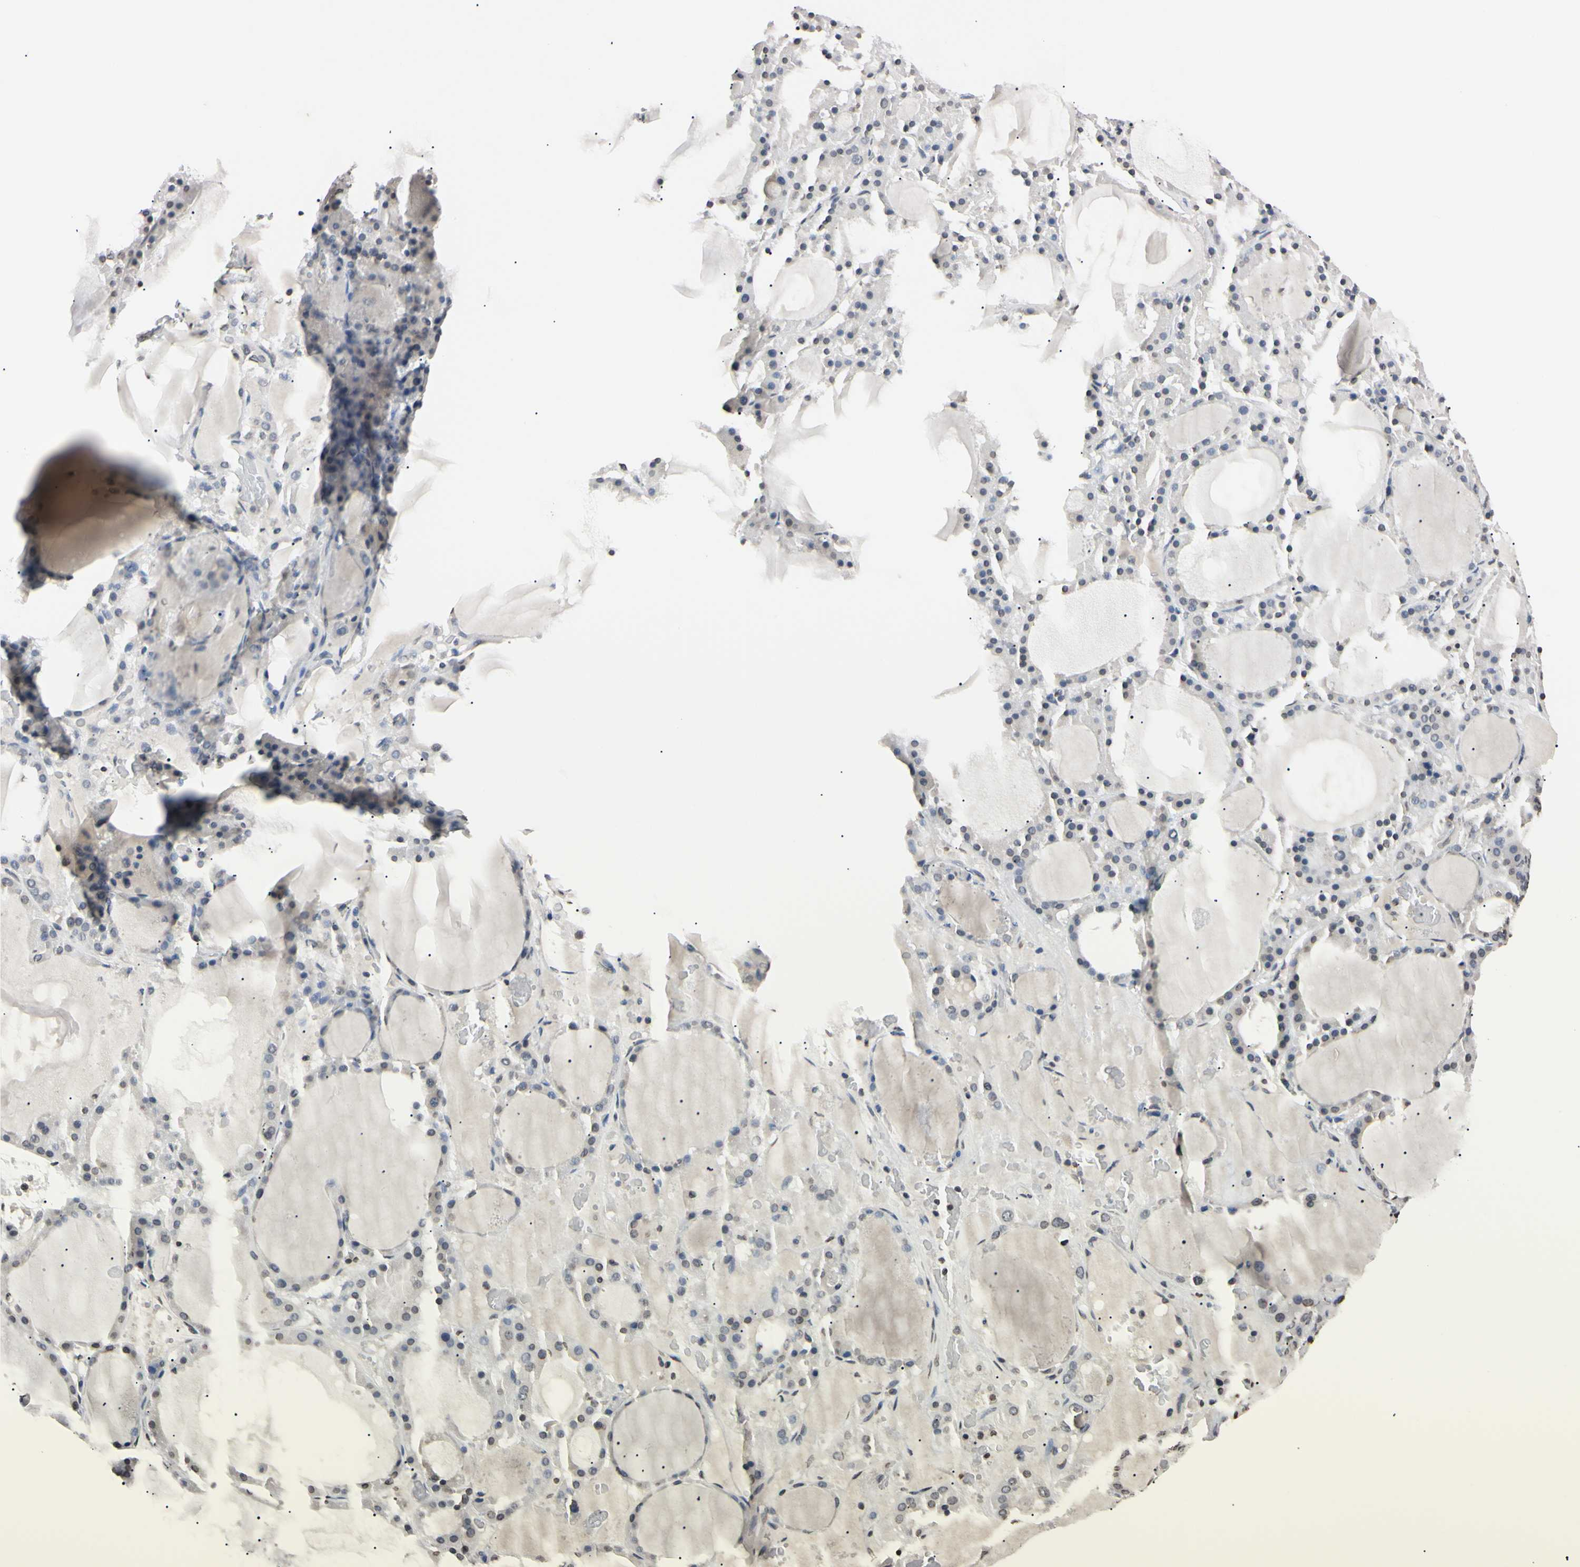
{"staining": {"intensity": "weak", "quantity": "<25%", "location": "nuclear"}, "tissue": "thyroid gland", "cell_type": "Glandular cells", "image_type": "normal", "snomed": [{"axis": "morphology", "description": "Normal tissue, NOS"}, {"axis": "morphology", "description": "Carcinoma, NOS"}, {"axis": "topography", "description": "Thyroid gland"}], "caption": "Micrograph shows no significant protein positivity in glandular cells of benign thyroid gland. (DAB (3,3'-diaminobenzidine) IHC visualized using brightfield microscopy, high magnification).", "gene": "CDC45", "patient": {"sex": "female", "age": 86}}